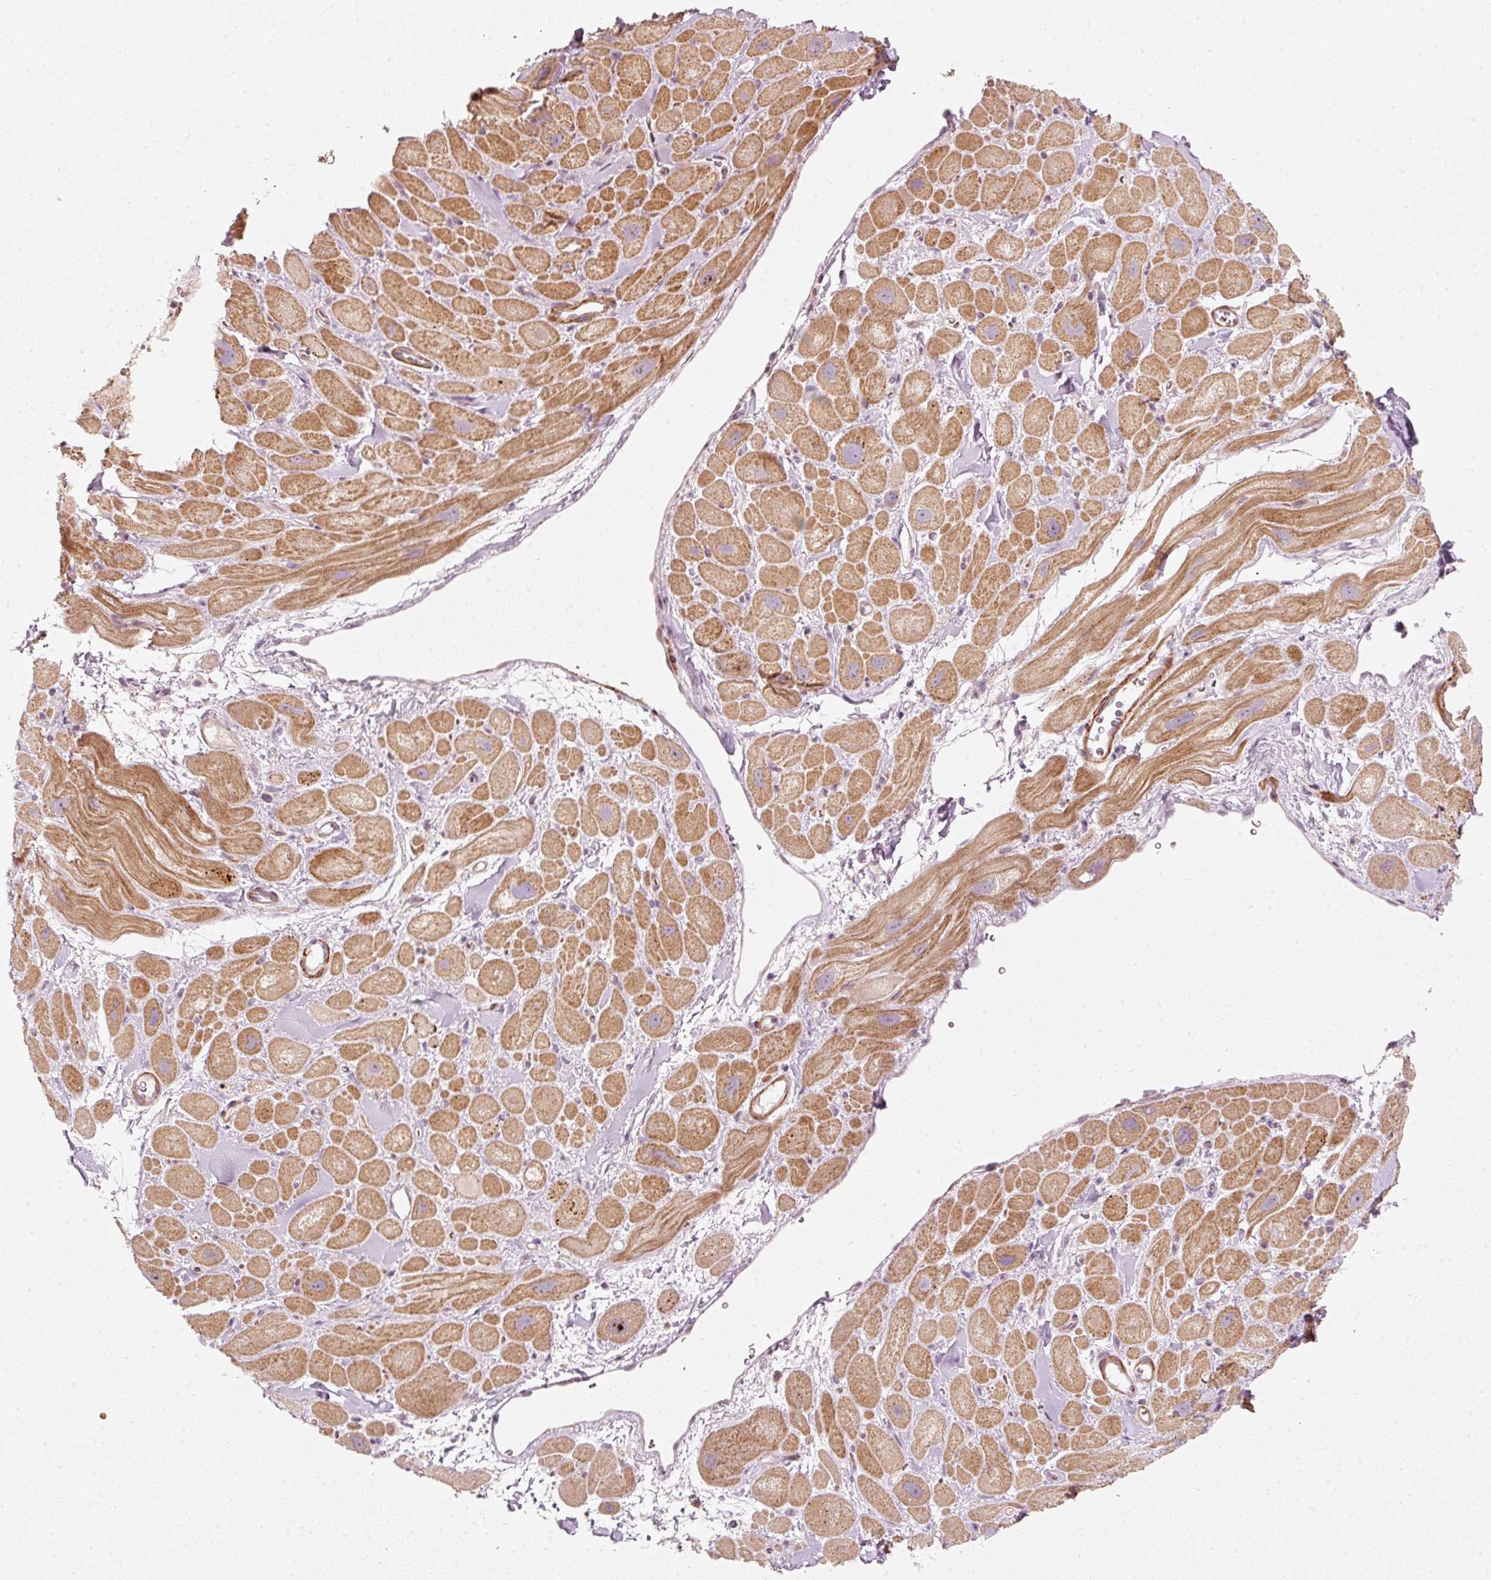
{"staining": {"intensity": "moderate", "quantity": ">75%", "location": "cytoplasmic/membranous"}, "tissue": "heart muscle", "cell_type": "Cardiomyocytes", "image_type": "normal", "snomed": [{"axis": "morphology", "description": "Normal tissue, NOS"}, {"axis": "topography", "description": "Heart"}], "caption": "Immunohistochemistry (IHC) photomicrograph of benign heart muscle: human heart muscle stained using immunohistochemistry reveals medium levels of moderate protein expression localized specifically in the cytoplasmic/membranous of cardiomyocytes, appearing as a cytoplasmic/membranous brown color.", "gene": "KCNQ1", "patient": {"sex": "male", "age": 49}}